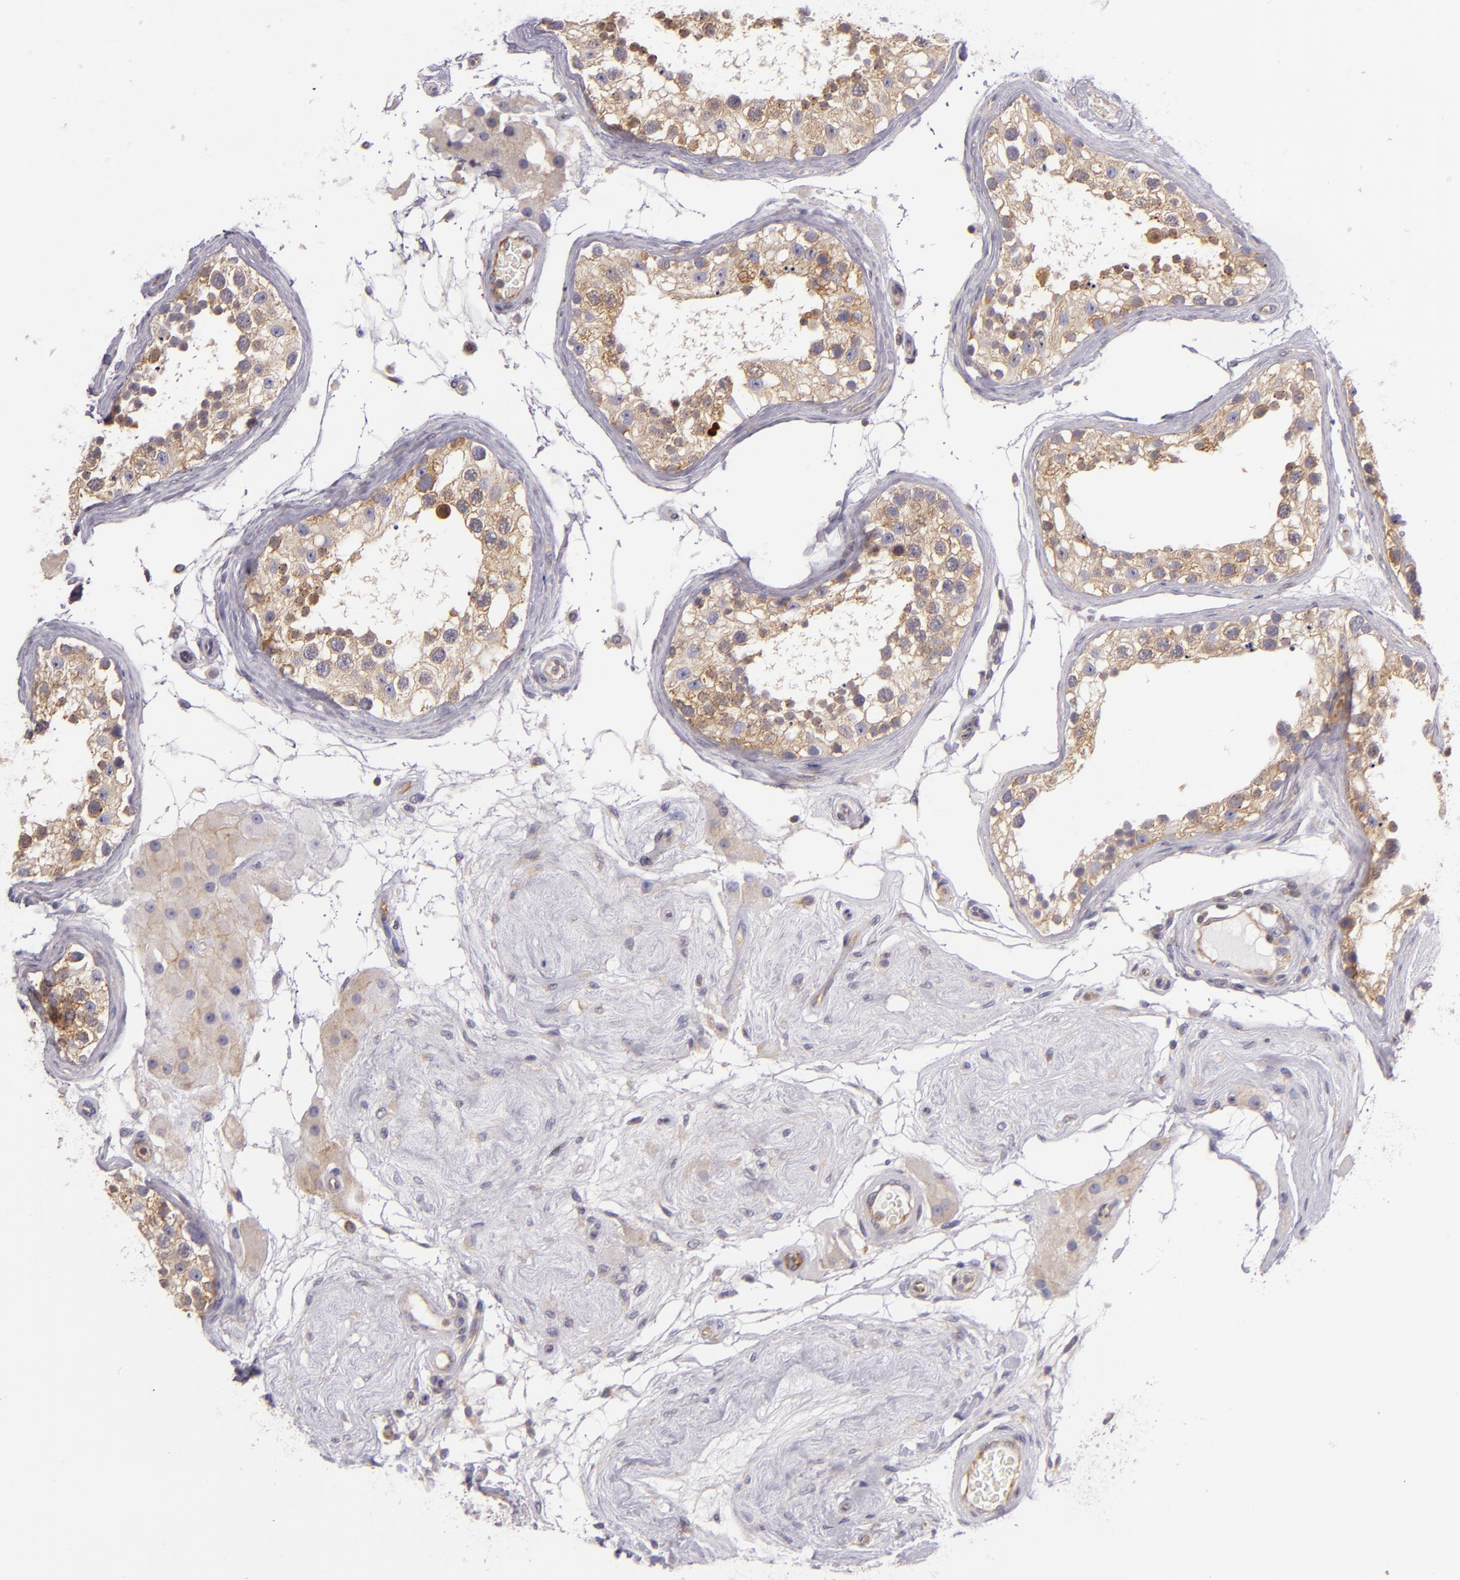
{"staining": {"intensity": "weak", "quantity": ">75%", "location": "cytoplasmic/membranous"}, "tissue": "testis", "cell_type": "Cells in seminiferous ducts", "image_type": "normal", "snomed": [{"axis": "morphology", "description": "Normal tissue, NOS"}, {"axis": "topography", "description": "Testis"}], "caption": "Protein staining of unremarkable testis shows weak cytoplasmic/membranous expression in about >75% of cells in seminiferous ducts. The staining was performed using DAB to visualize the protein expression in brown, while the nuclei were stained in blue with hematoxylin (Magnification: 20x).", "gene": "UPF3B", "patient": {"sex": "male", "age": 68}}